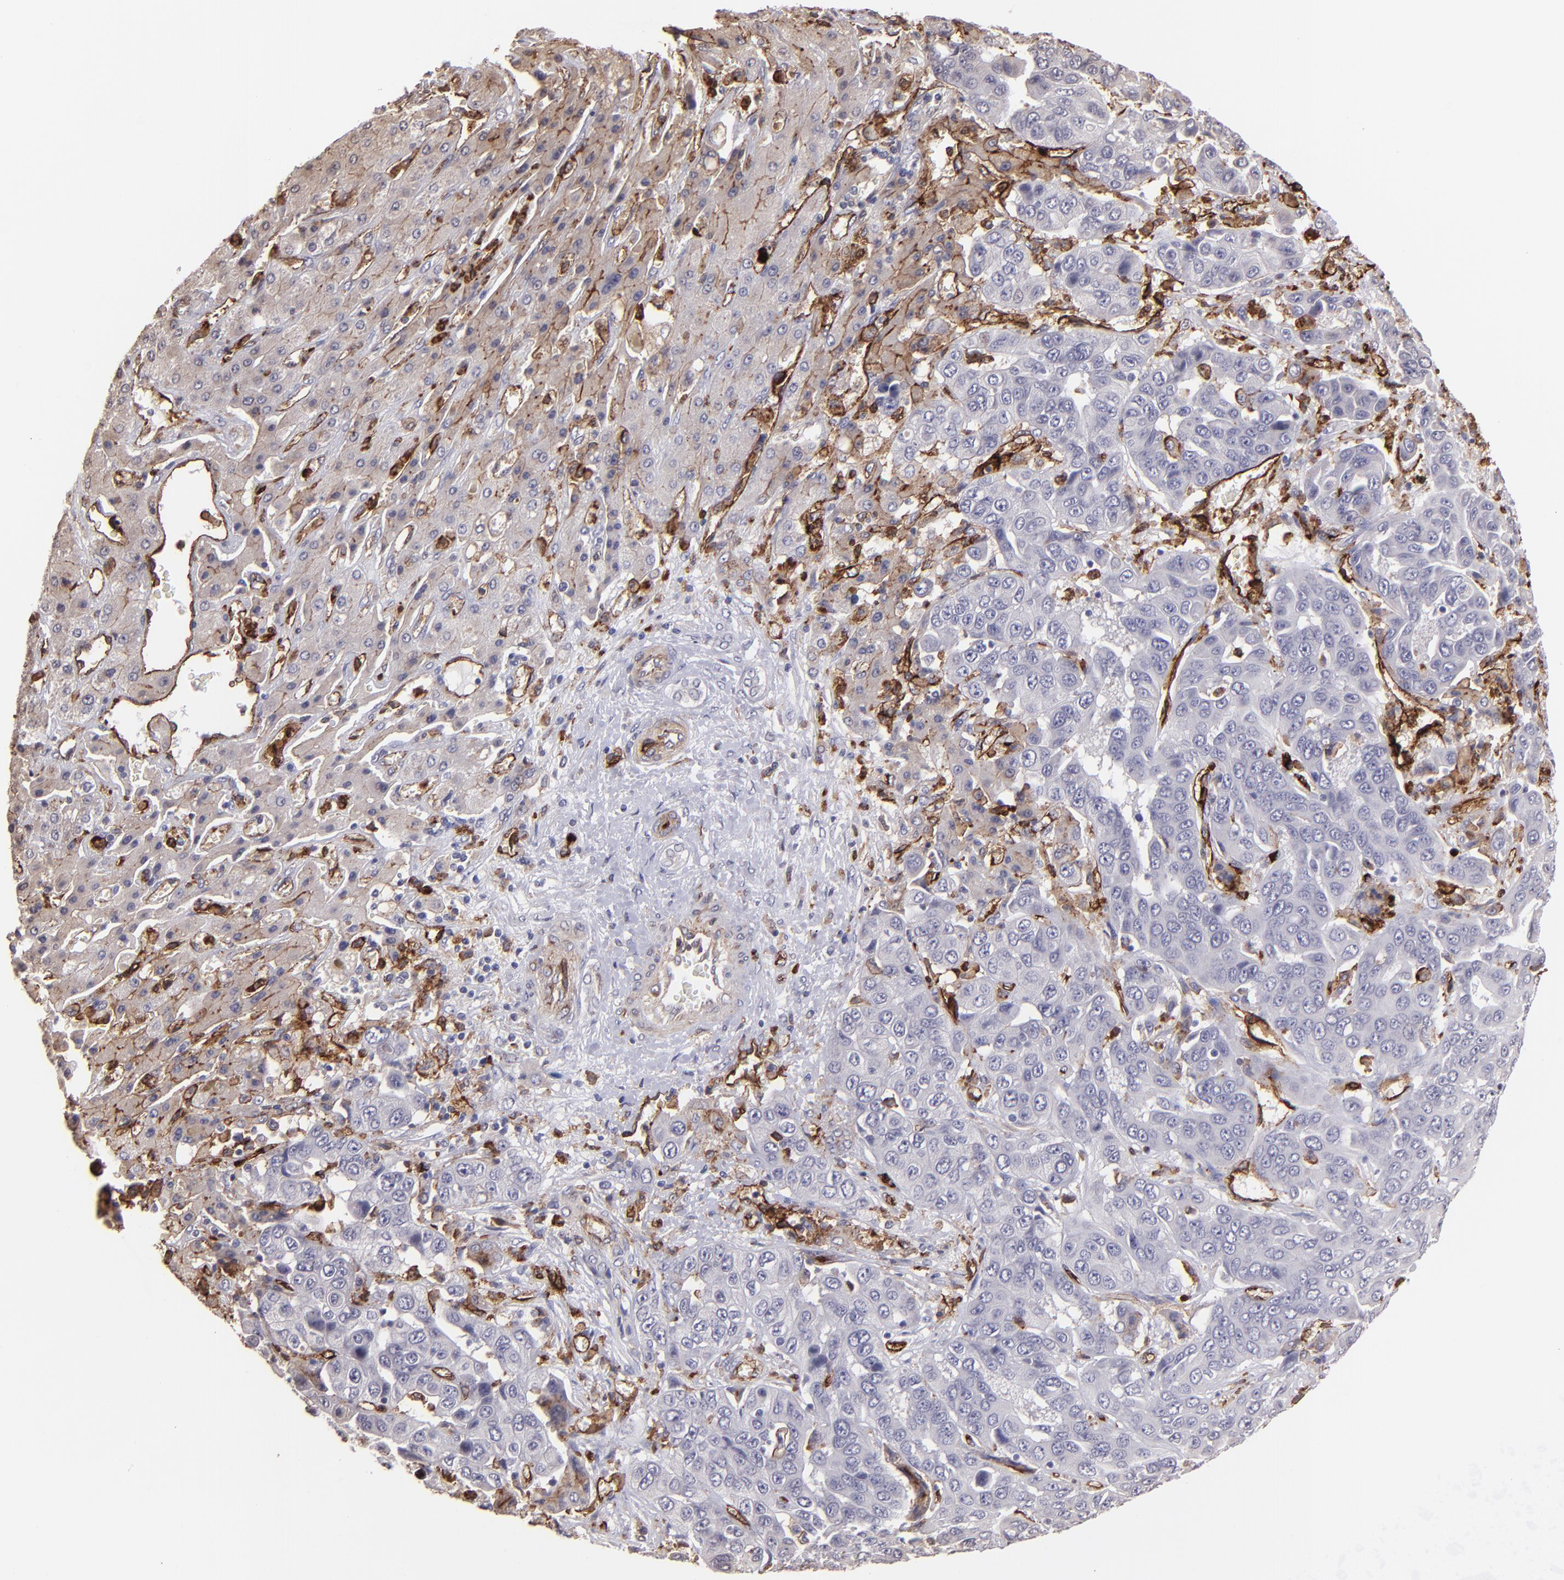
{"staining": {"intensity": "moderate", "quantity": "25%-75%", "location": "cytoplasmic/membranous"}, "tissue": "liver cancer", "cell_type": "Tumor cells", "image_type": "cancer", "snomed": [{"axis": "morphology", "description": "Cholangiocarcinoma"}, {"axis": "topography", "description": "Liver"}], "caption": "Liver cancer stained with DAB IHC shows medium levels of moderate cytoplasmic/membranous expression in approximately 25%-75% of tumor cells.", "gene": "DYSF", "patient": {"sex": "female", "age": 52}}